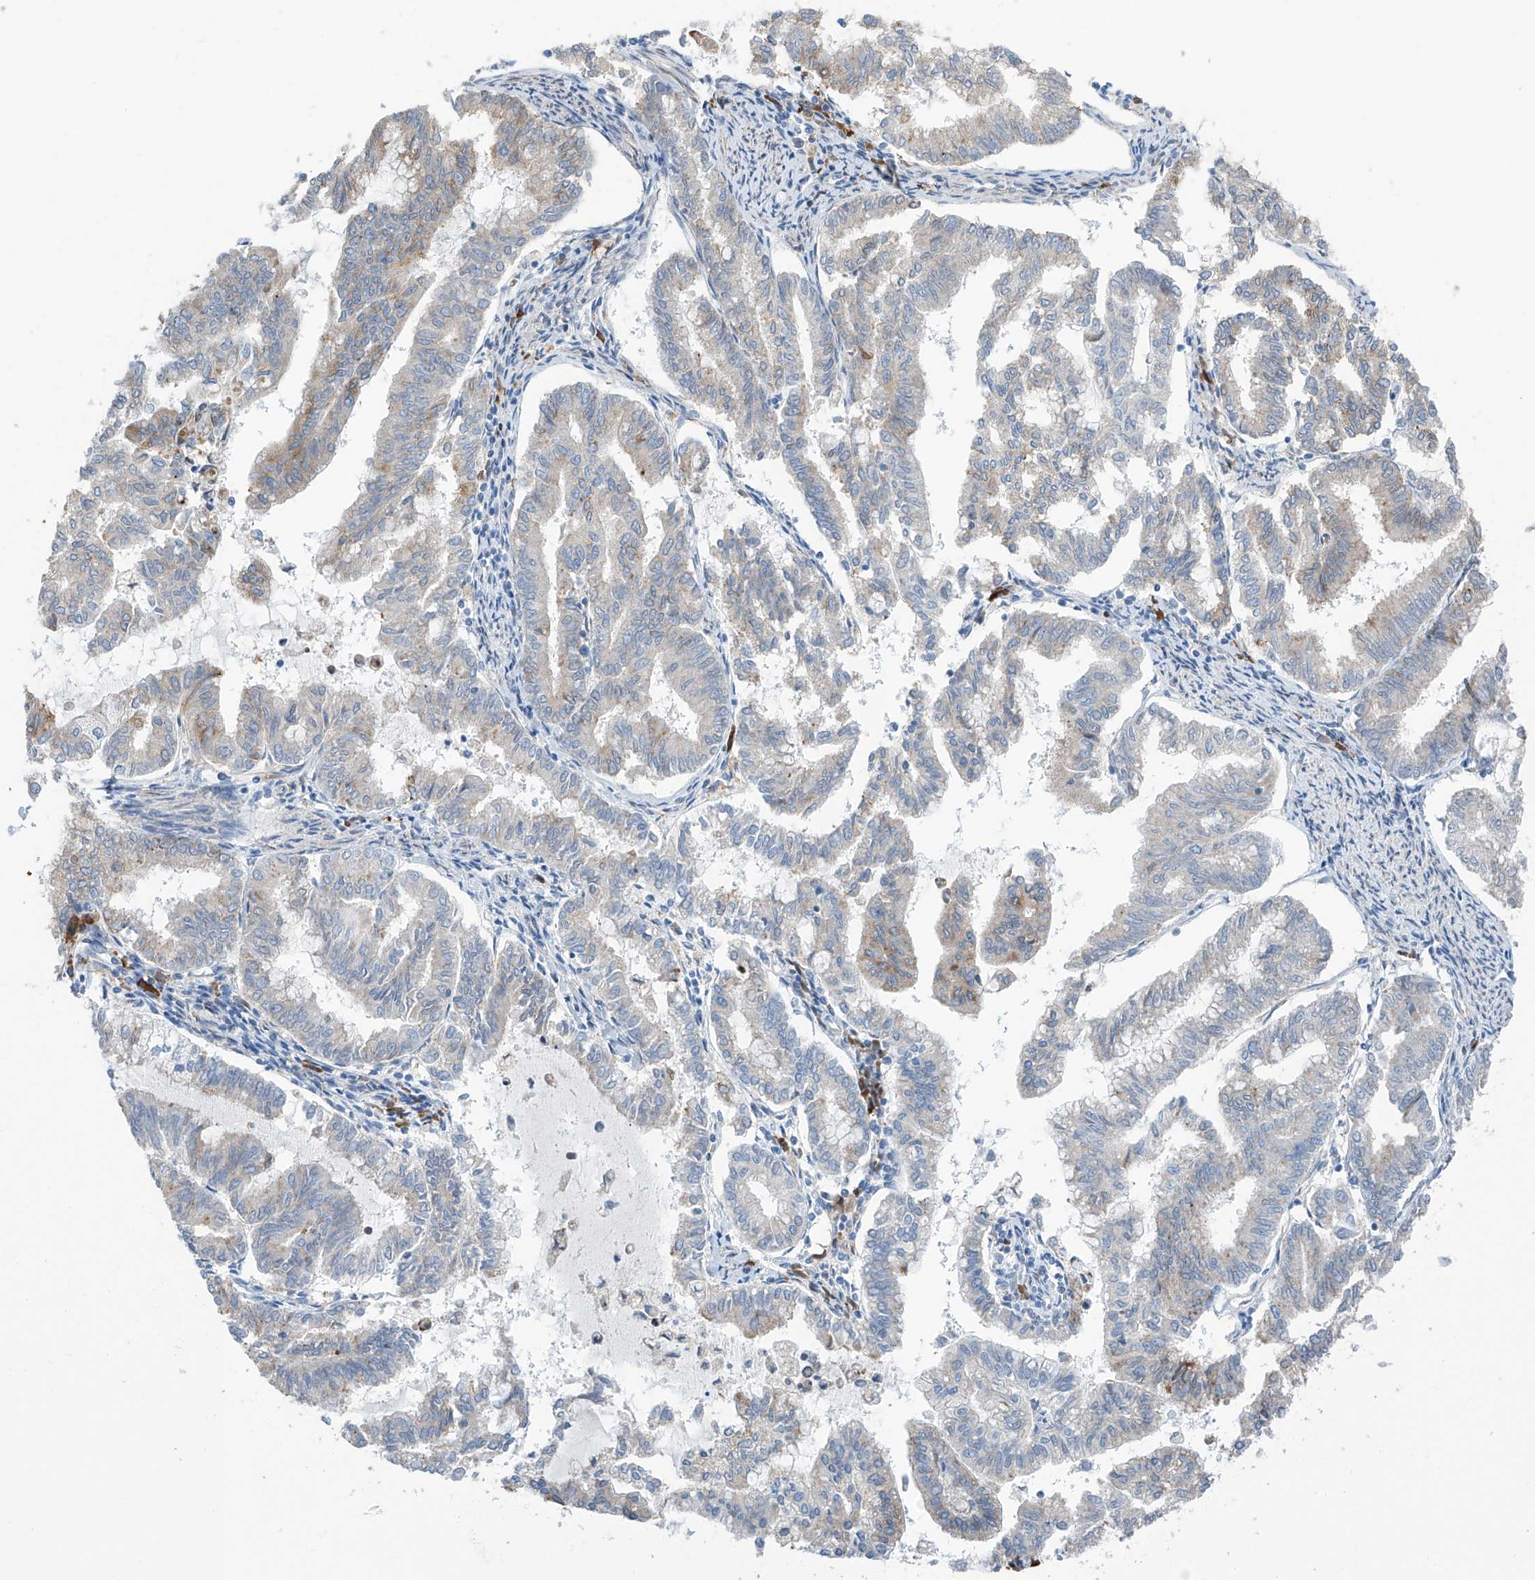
{"staining": {"intensity": "negative", "quantity": "none", "location": "none"}, "tissue": "endometrial cancer", "cell_type": "Tumor cells", "image_type": "cancer", "snomed": [{"axis": "morphology", "description": "Adenocarcinoma, NOS"}, {"axis": "topography", "description": "Endometrium"}], "caption": "There is no significant staining in tumor cells of adenocarcinoma (endometrial). The staining was performed using DAB to visualize the protein expression in brown, while the nuclei were stained in blue with hematoxylin (Magnification: 20x).", "gene": "REC8", "patient": {"sex": "female", "age": 79}}